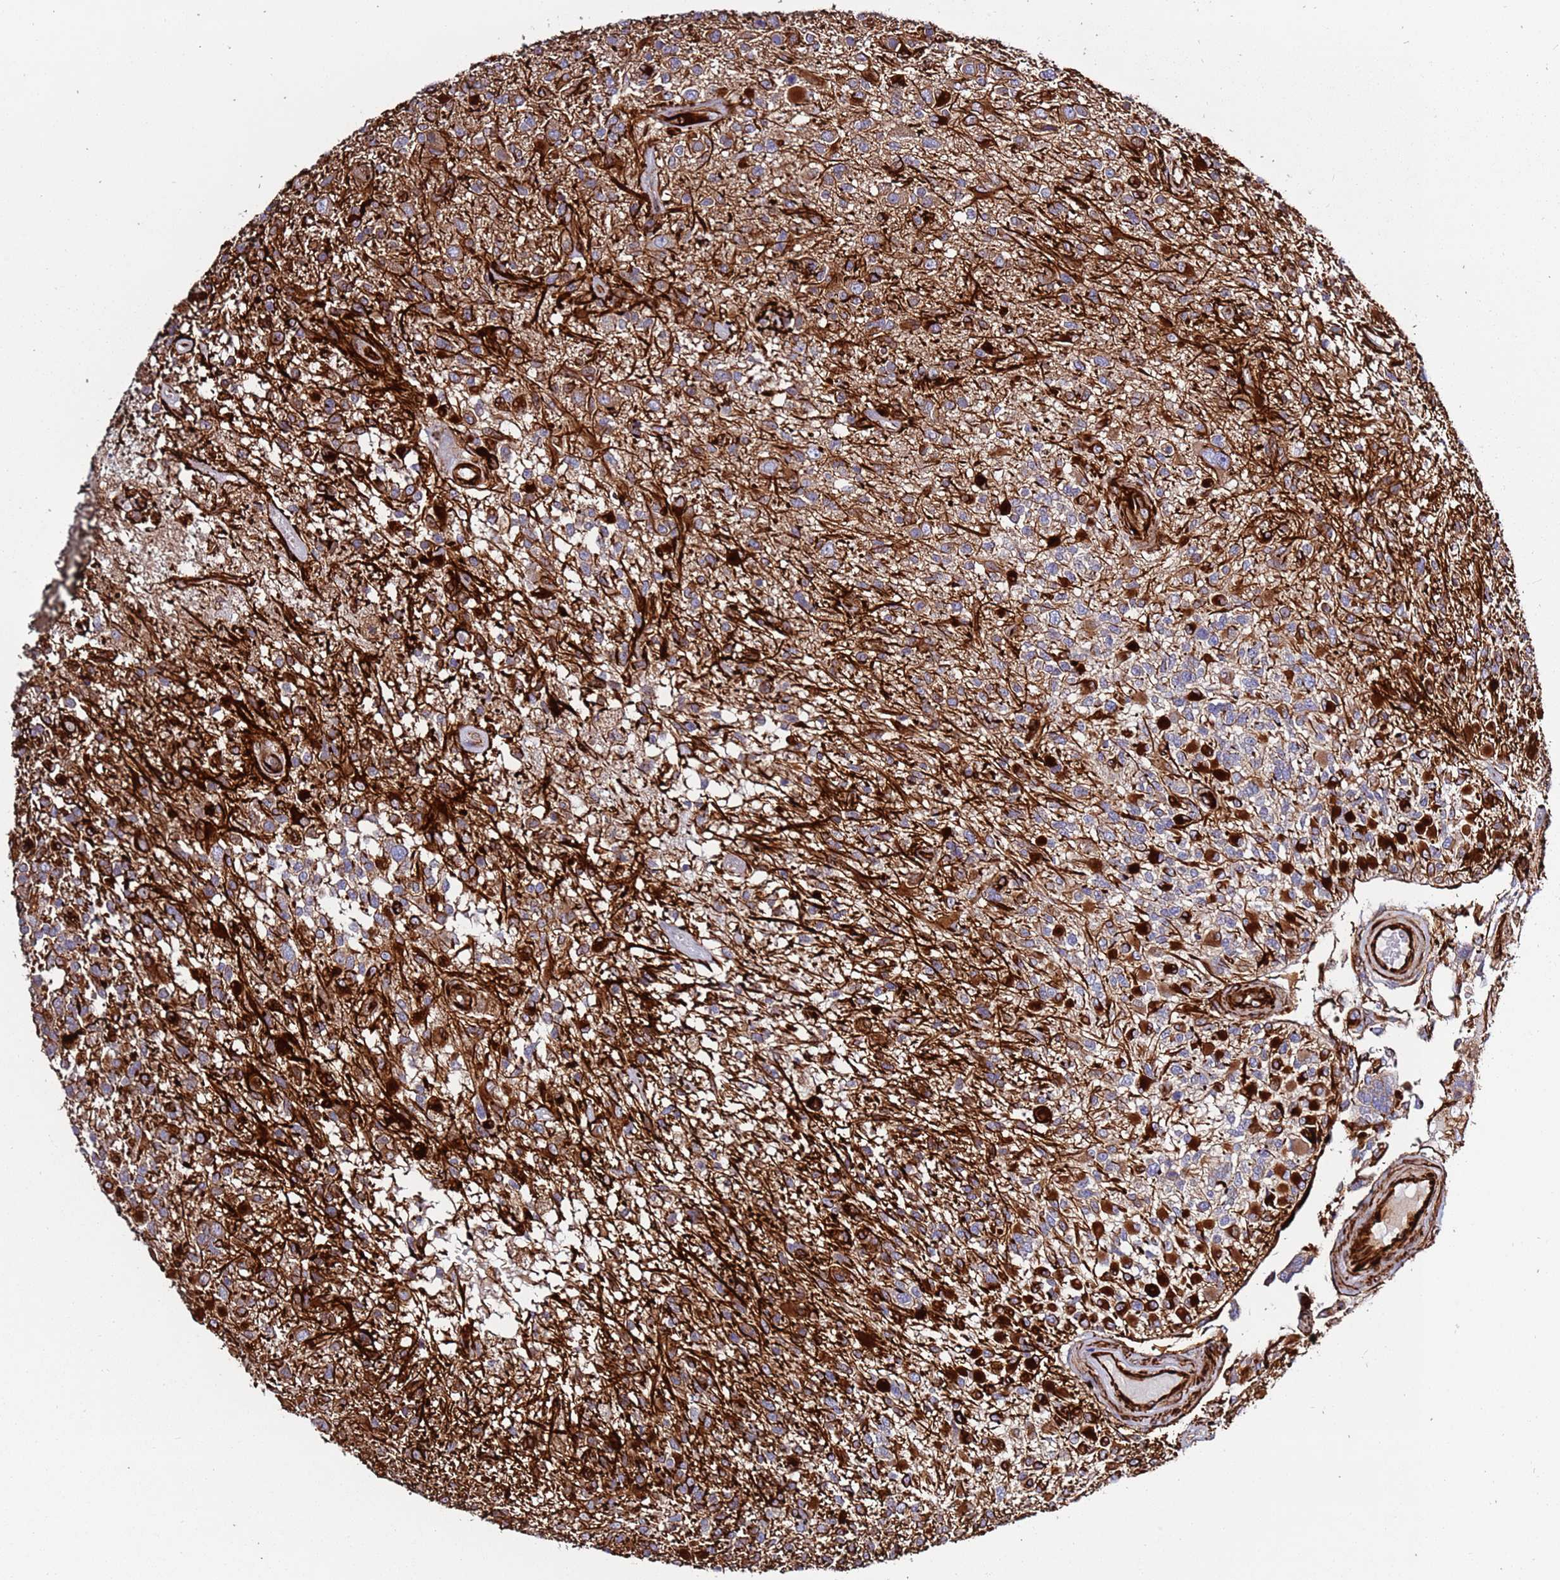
{"staining": {"intensity": "strong", "quantity": "25%-75%", "location": "cytoplasmic/membranous"}, "tissue": "glioma", "cell_type": "Tumor cells", "image_type": "cancer", "snomed": [{"axis": "morphology", "description": "Glioma, malignant, High grade"}, {"axis": "morphology", "description": "Glioblastoma, NOS"}, {"axis": "topography", "description": "Brain"}], "caption": "Immunohistochemistry micrograph of neoplastic tissue: malignant high-grade glioma stained using immunohistochemistry (IHC) displays high levels of strong protein expression localized specifically in the cytoplasmic/membranous of tumor cells, appearing as a cytoplasmic/membranous brown color.", "gene": "MRGPRE", "patient": {"sex": "male", "age": 60}}